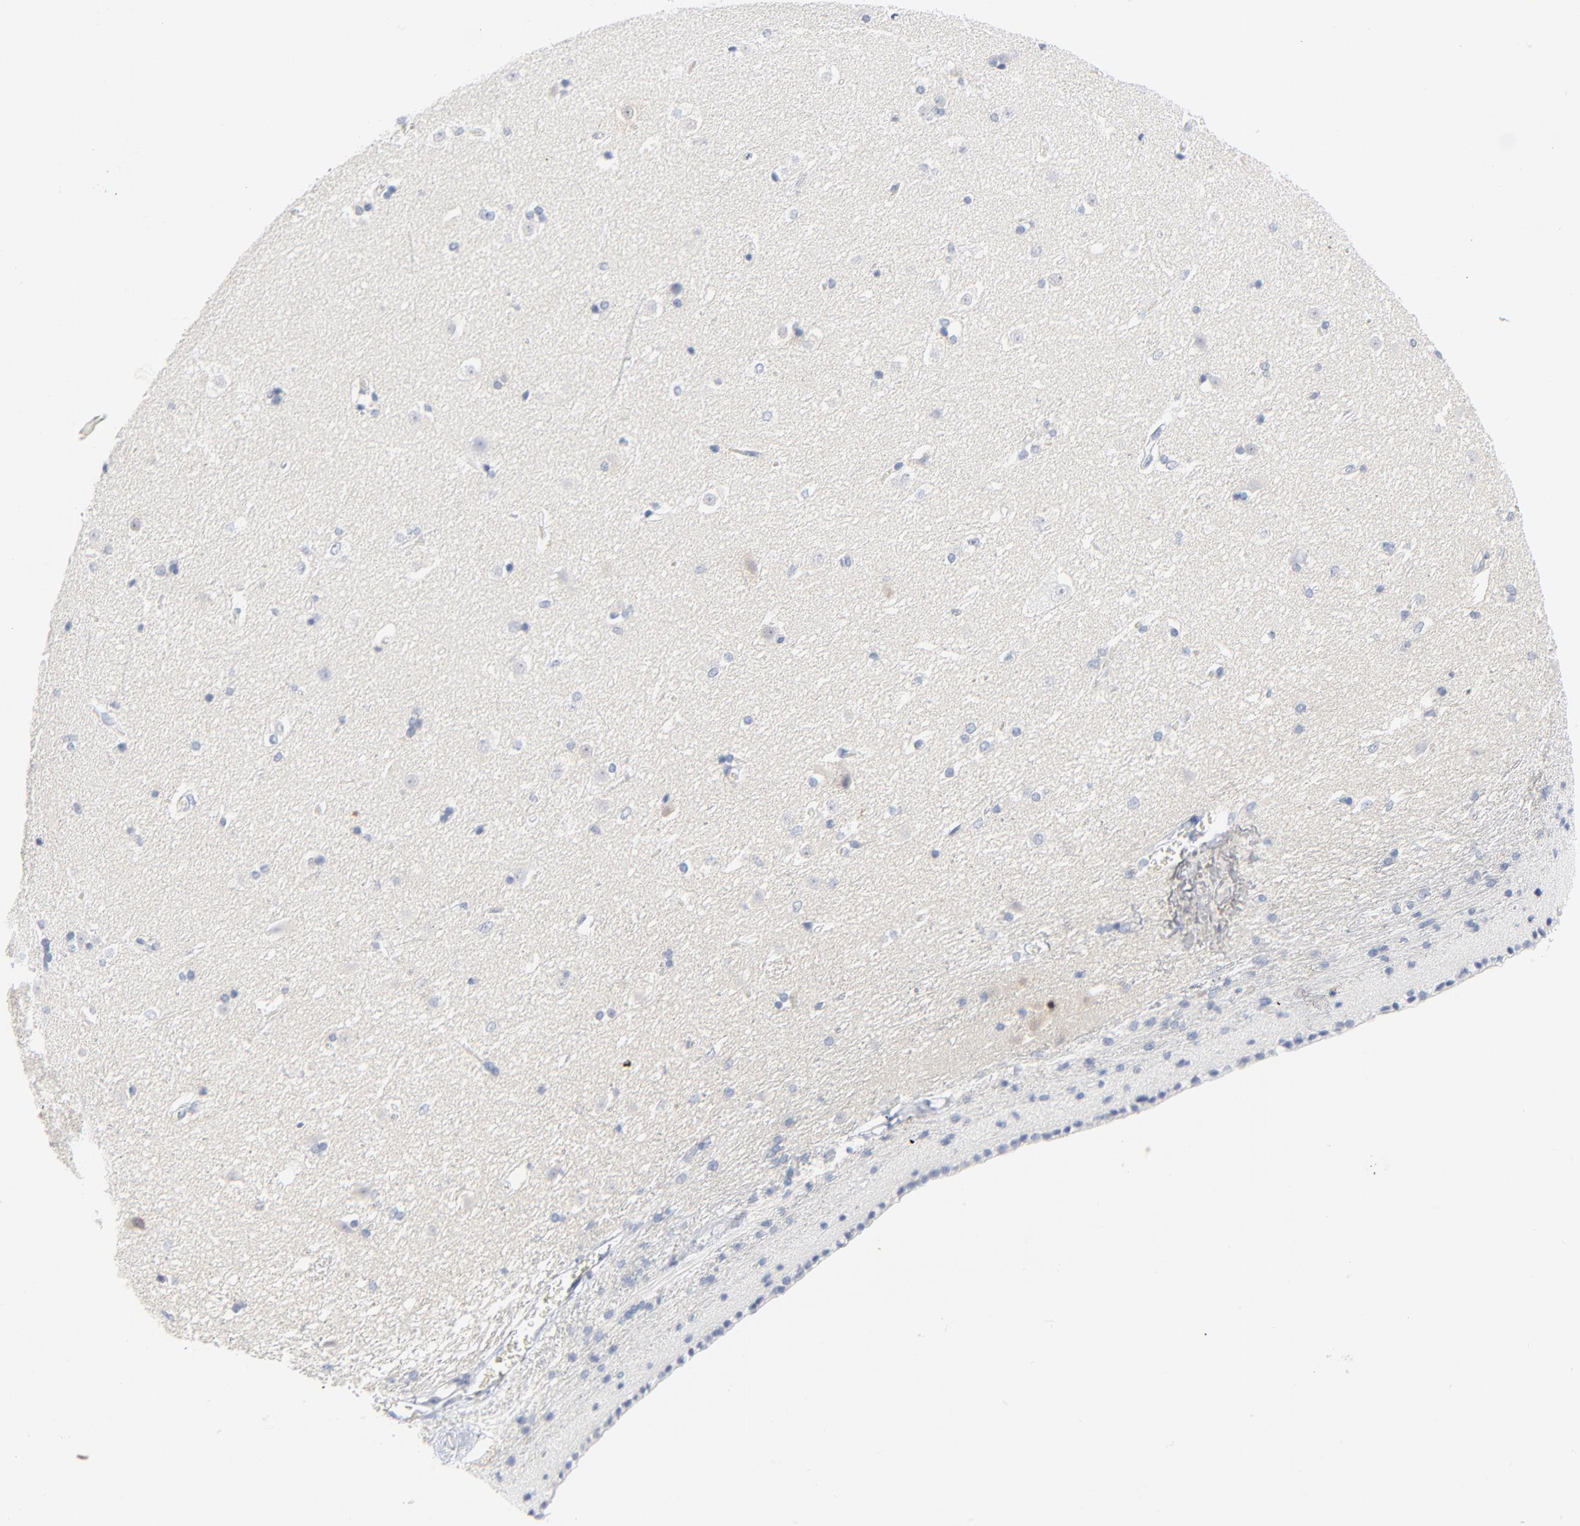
{"staining": {"intensity": "negative", "quantity": "none", "location": "none"}, "tissue": "caudate", "cell_type": "Glial cells", "image_type": "normal", "snomed": [{"axis": "morphology", "description": "Normal tissue, NOS"}, {"axis": "topography", "description": "Lateral ventricle wall"}], "caption": "The image demonstrates no significant positivity in glial cells of caudate.", "gene": "PTK2B", "patient": {"sex": "female", "age": 19}}